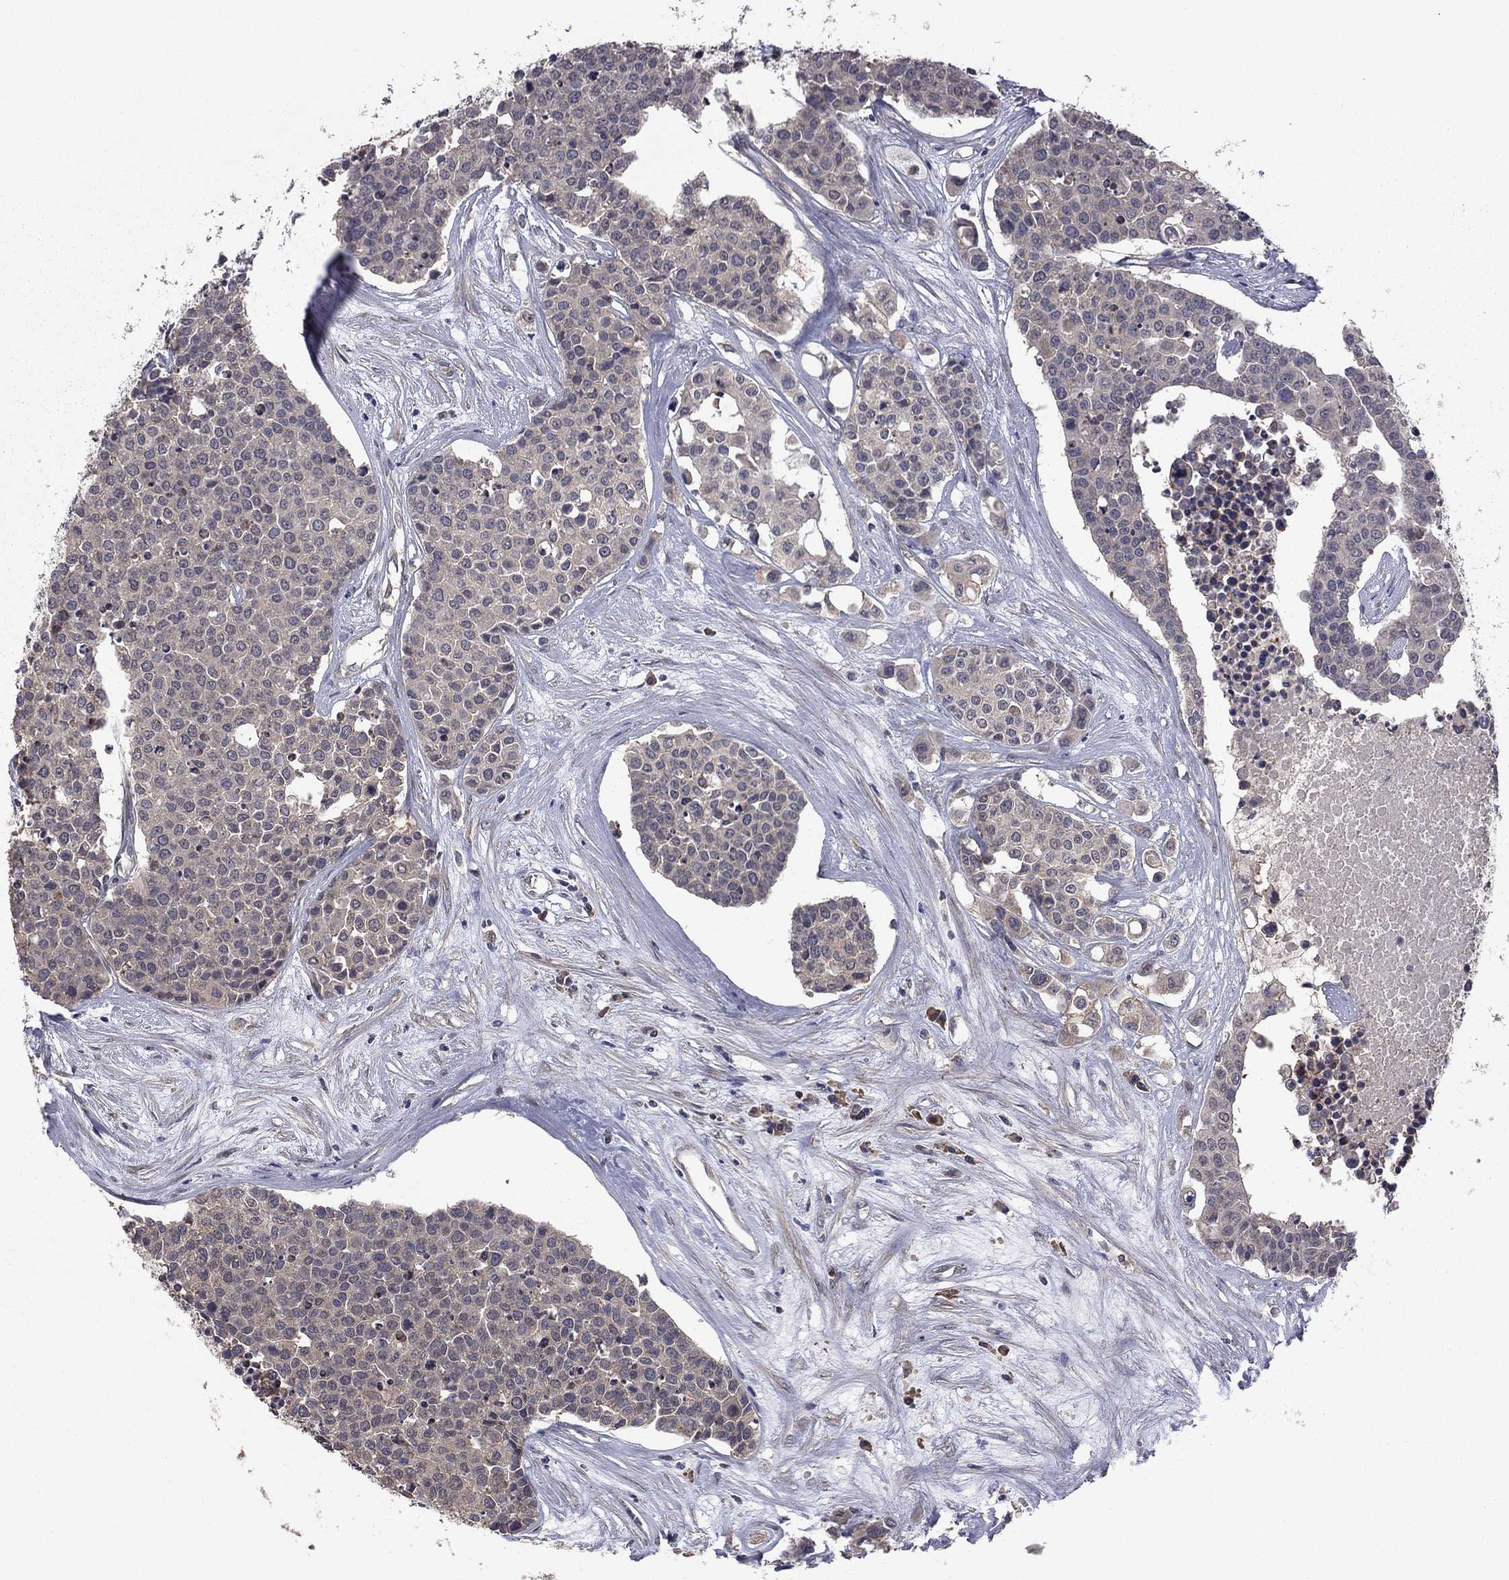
{"staining": {"intensity": "weak", "quantity": "25%-75%", "location": "cytoplasmic/membranous"}, "tissue": "carcinoid", "cell_type": "Tumor cells", "image_type": "cancer", "snomed": [{"axis": "morphology", "description": "Carcinoid, malignant, NOS"}, {"axis": "topography", "description": "Colon"}], "caption": "This micrograph exhibits immunohistochemistry (IHC) staining of human carcinoid, with low weak cytoplasmic/membranous staining in approximately 25%-75% of tumor cells.", "gene": "TSNARE1", "patient": {"sex": "male", "age": 81}}